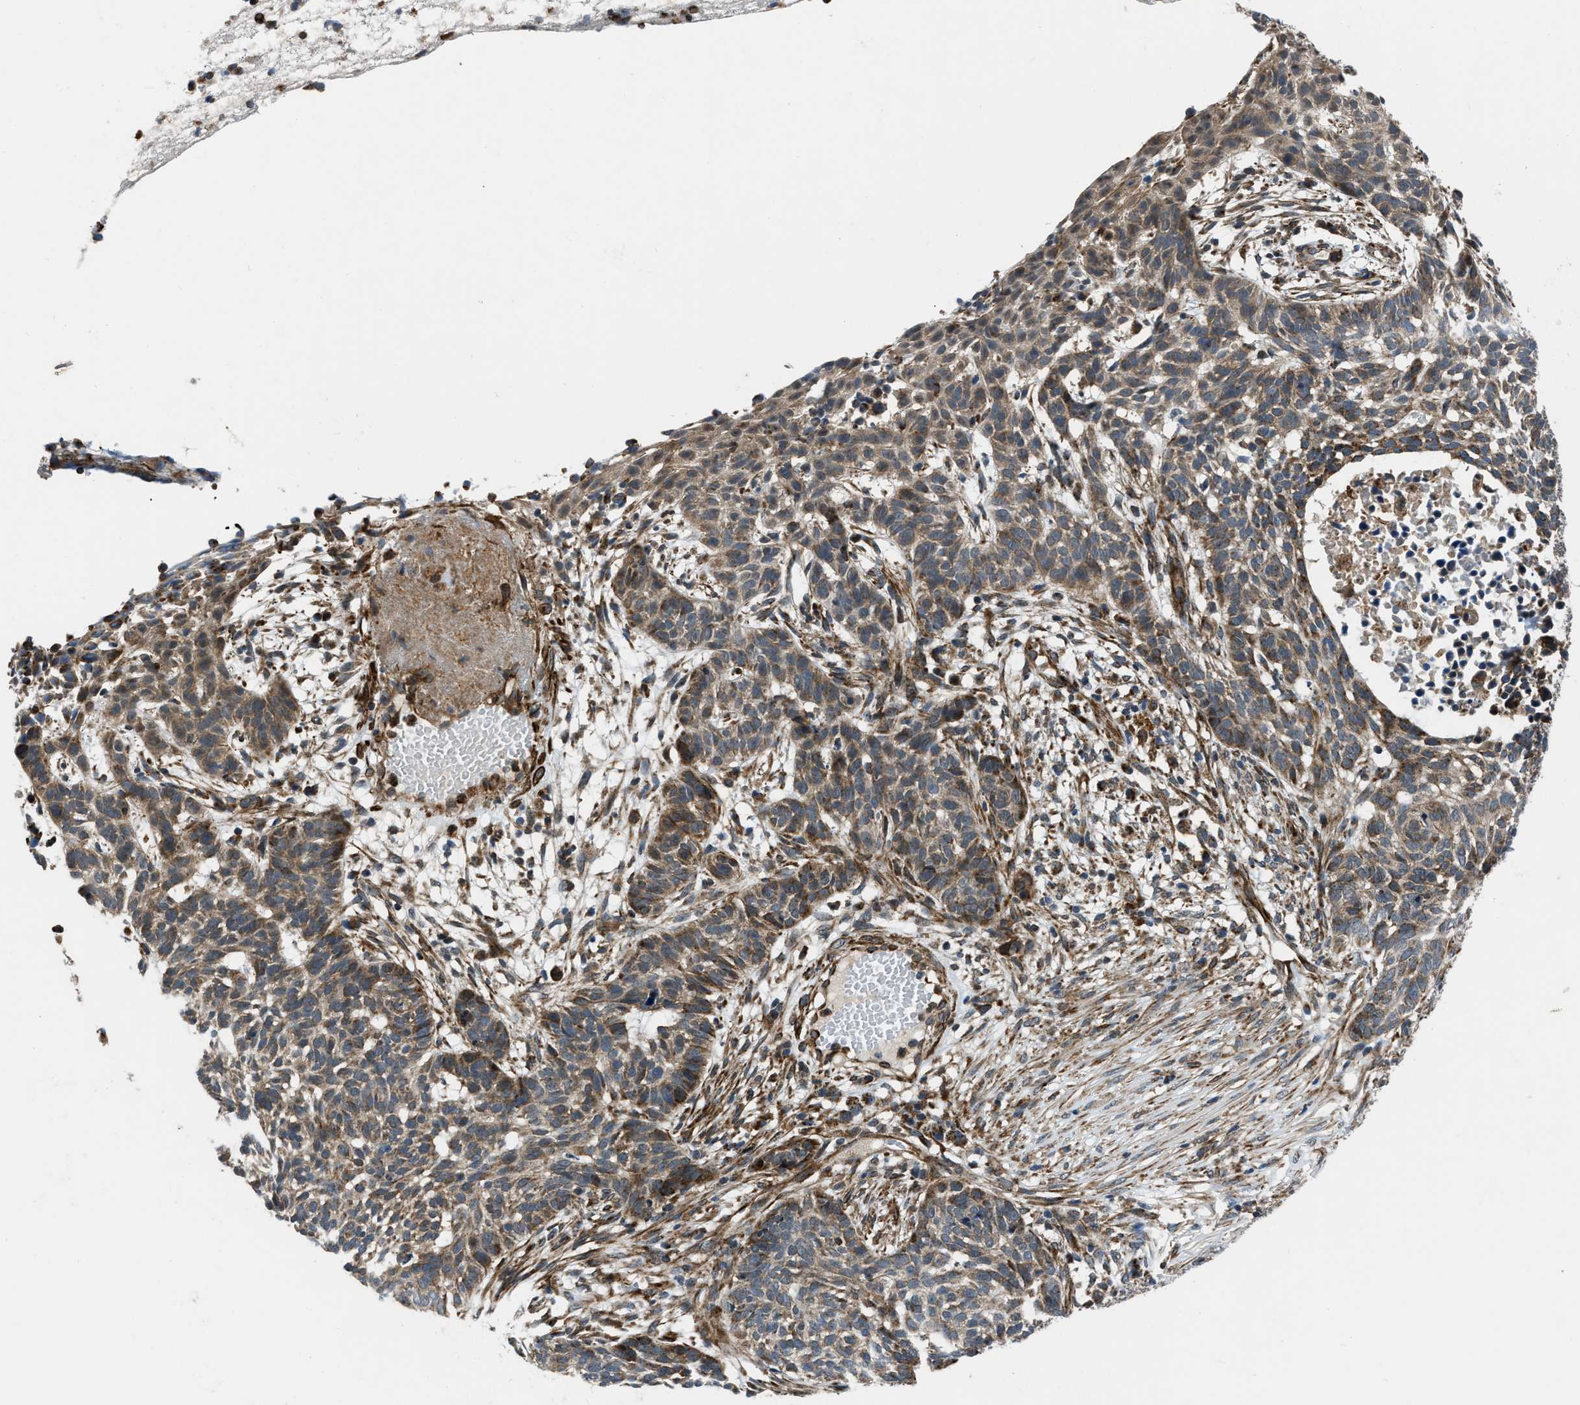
{"staining": {"intensity": "moderate", "quantity": ">75%", "location": "cytoplasmic/membranous"}, "tissue": "skin cancer", "cell_type": "Tumor cells", "image_type": "cancer", "snomed": [{"axis": "morphology", "description": "Basal cell carcinoma"}, {"axis": "topography", "description": "Skin"}], "caption": "Protein staining demonstrates moderate cytoplasmic/membranous staining in about >75% of tumor cells in skin cancer (basal cell carcinoma).", "gene": "GSDME", "patient": {"sex": "male", "age": 85}}